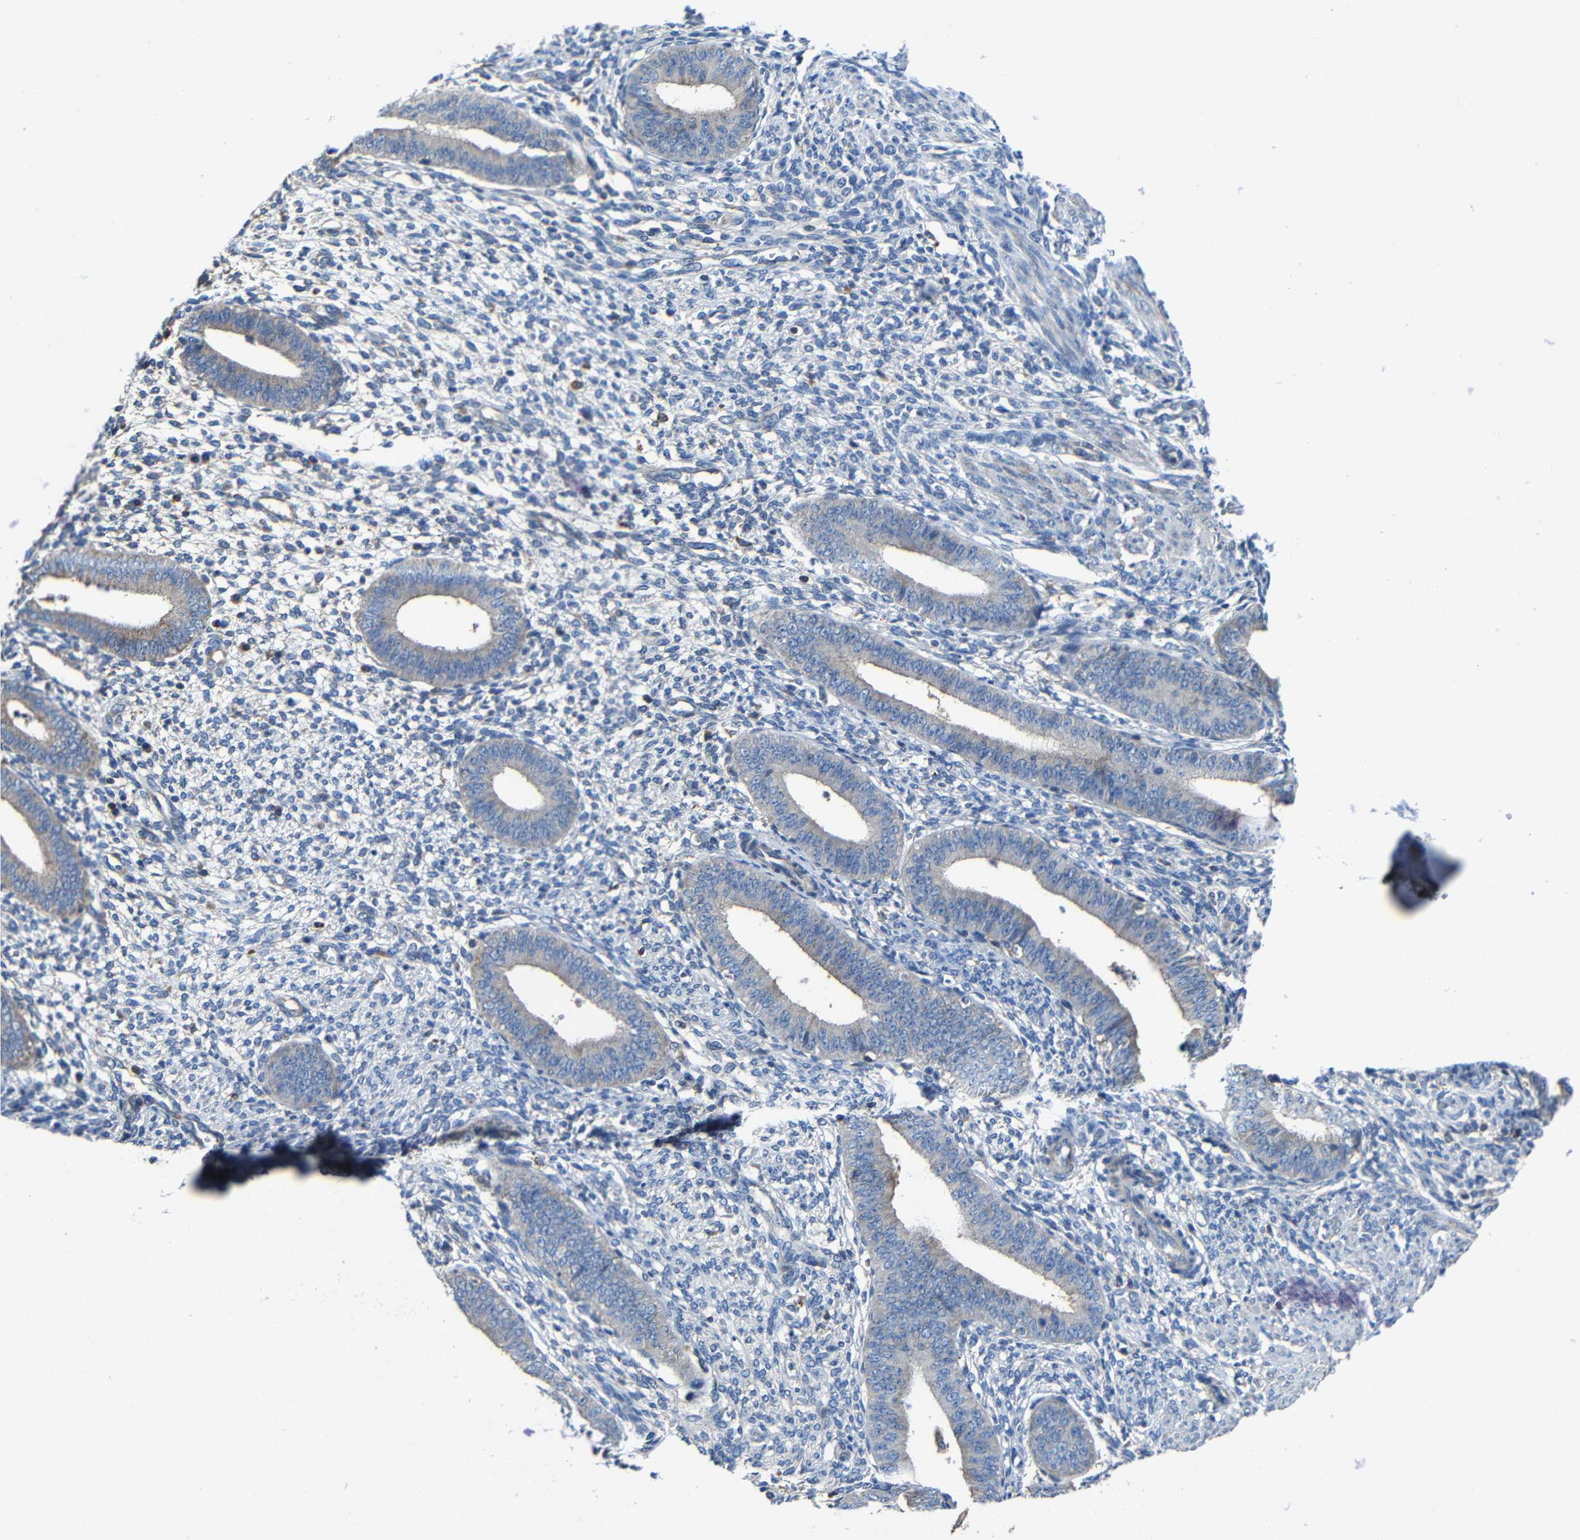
{"staining": {"intensity": "weak", "quantity": "<25%", "location": "cytoplasmic/membranous"}, "tissue": "endometrium", "cell_type": "Cells in endometrial stroma", "image_type": "normal", "snomed": [{"axis": "morphology", "description": "Normal tissue, NOS"}, {"axis": "topography", "description": "Endometrium"}], "caption": "This is a image of IHC staining of normal endometrium, which shows no staining in cells in endometrial stroma. Brightfield microscopy of immunohistochemistry (IHC) stained with DAB (brown) and hematoxylin (blue), captured at high magnification.", "gene": "GDI1", "patient": {"sex": "female", "age": 35}}